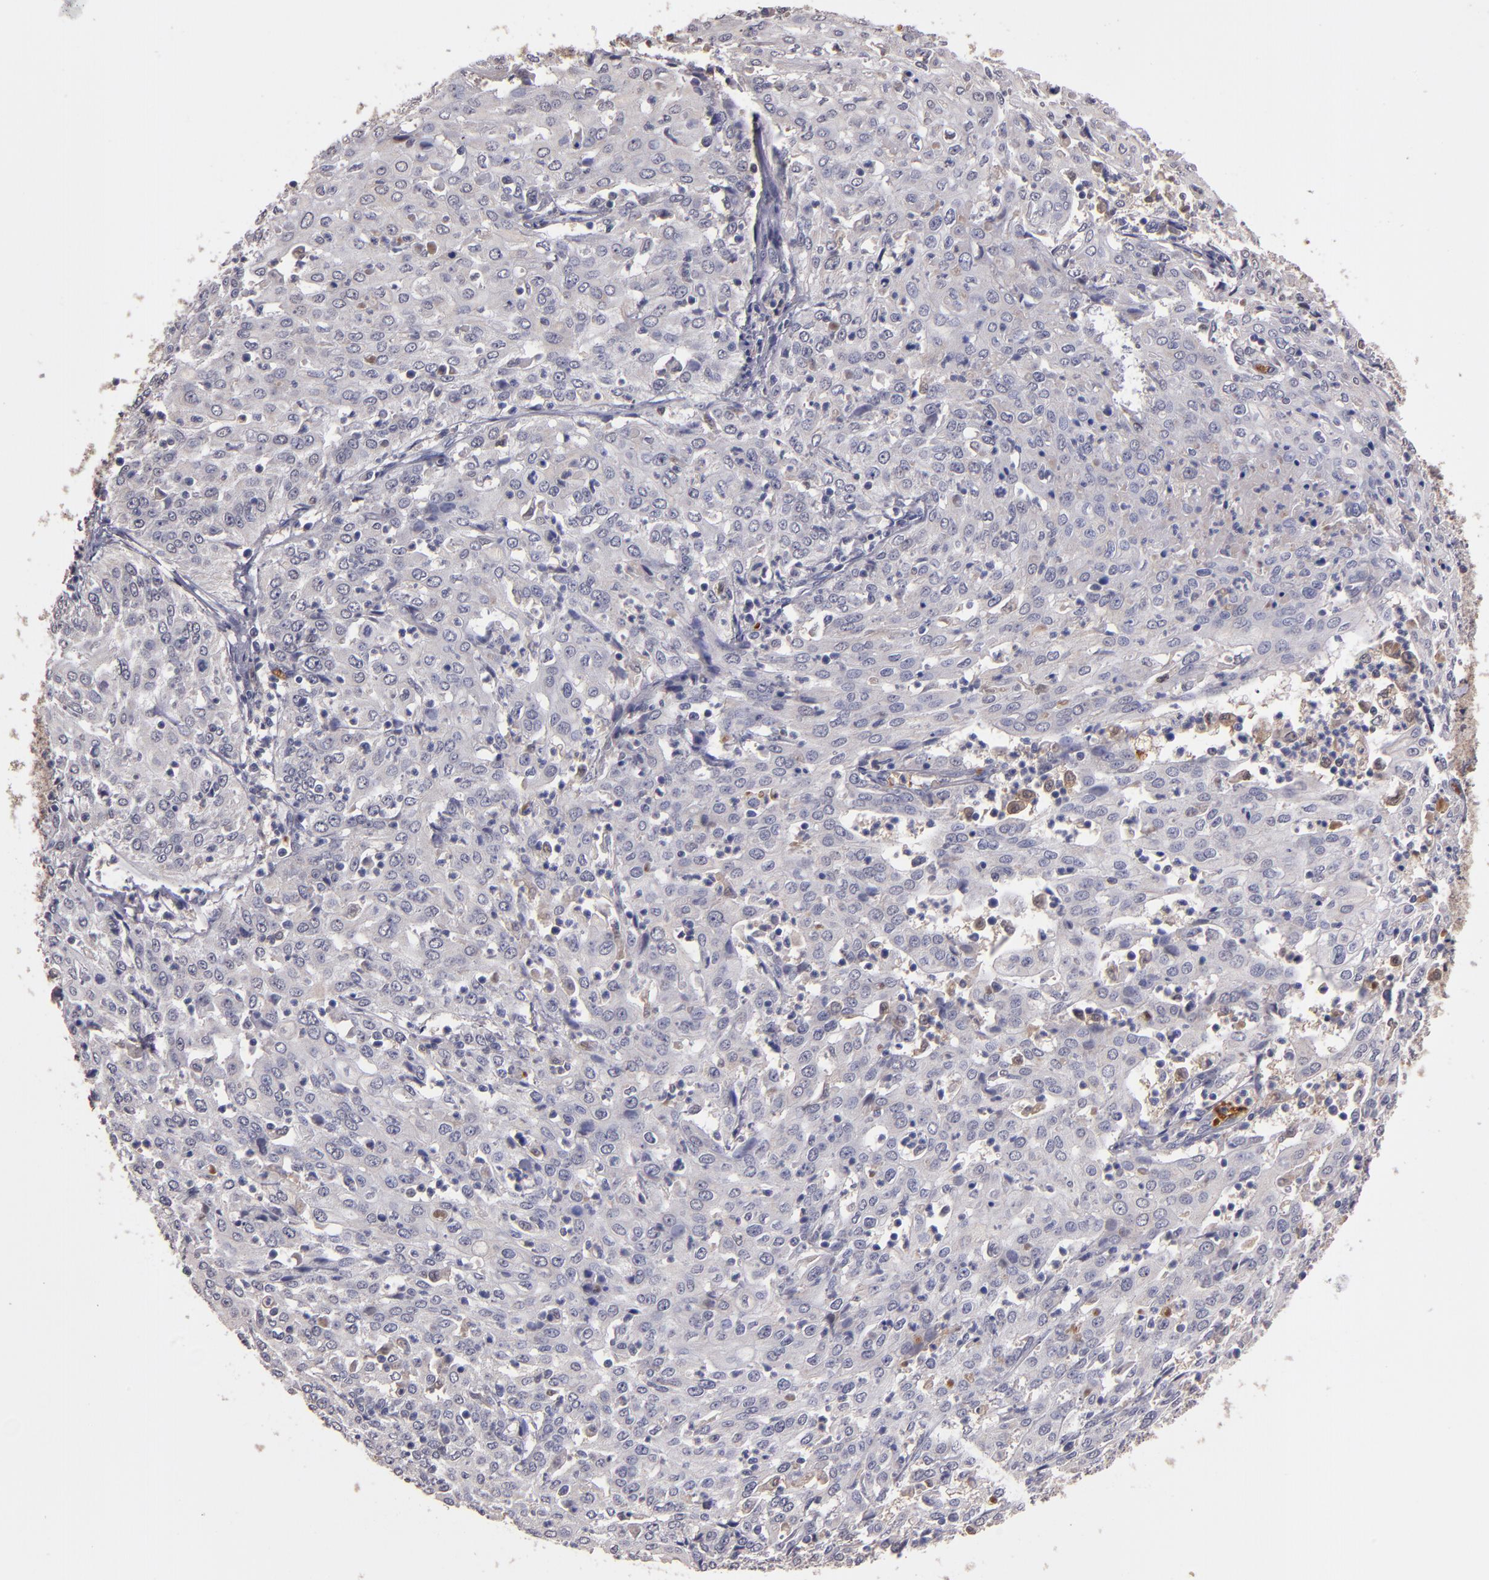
{"staining": {"intensity": "weak", "quantity": "<25%", "location": "cytoplasmic/membranous"}, "tissue": "cervical cancer", "cell_type": "Tumor cells", "image_type": "cancer", "snomed": [{"axis": "morphology", "description": "Squamous cell carcinoma, NOS"}, {"axis": "topography", "description": "Cervix"}], "caption": "IHC histopathology image of neoplastic tissue: human cervical cancer (squamous cell carcinoma) stained with DAB reveals no significant protein expression in tumor cells. (Stains: DAB (3,3'-diaminobenzidine) immunohistochemistry (IHC) with hematoxylin counter stain, Microscopy: brightfield microscopy at high magnification).", "gene": "SERPINC1", "patient": {"sex": "female", "age": 39}}